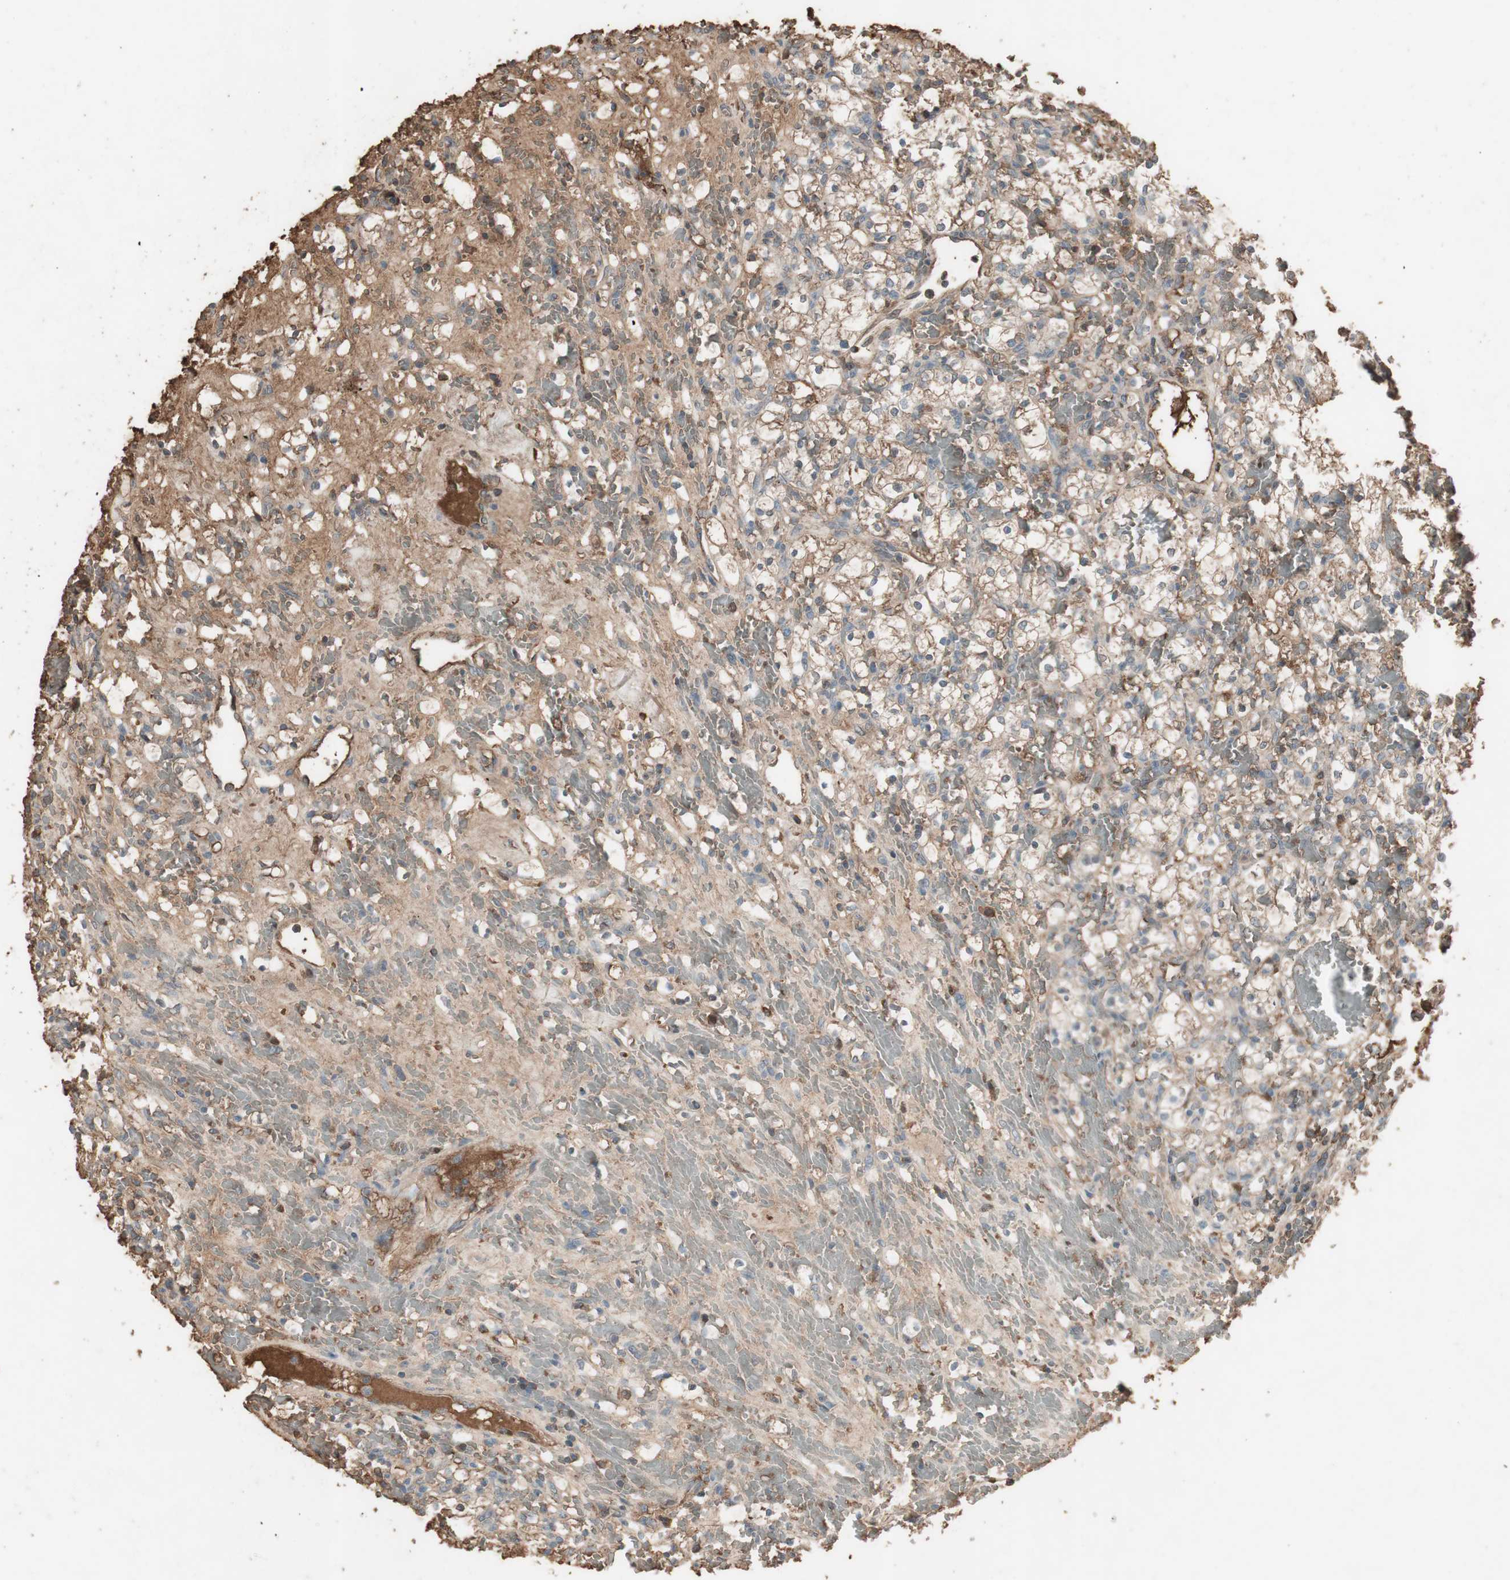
{"staining": {"intensity": "weak", "quantity": ">75%", "location": "cytoplasmic/membranous"}, "tissue": "renal cancer", "cell_type": "Tumor cells", "image_type": "cancer", "snomed": [{"axis": "morphology", "description": "Adenocarcinoma, NOS"}, {"axis": "topography", "description": "Kidney"}], "caption": "High-magnification brightfield microscopy of renal cancer (adenocarcinoma) stained with DAB (brown) and counterstained with hematoxylin (blue). tumor cells exhibit weak cytoplasmic/membranous positivity is appreciated in approximately>75% of cells. The staining was performed using DAB to visualize the protein expression in brown, while the nuclei were stained in blue with hematoxylin (Magnification: 20x).", "gene": "MMP14", "patient": {"sex": "female", "age": 60}}